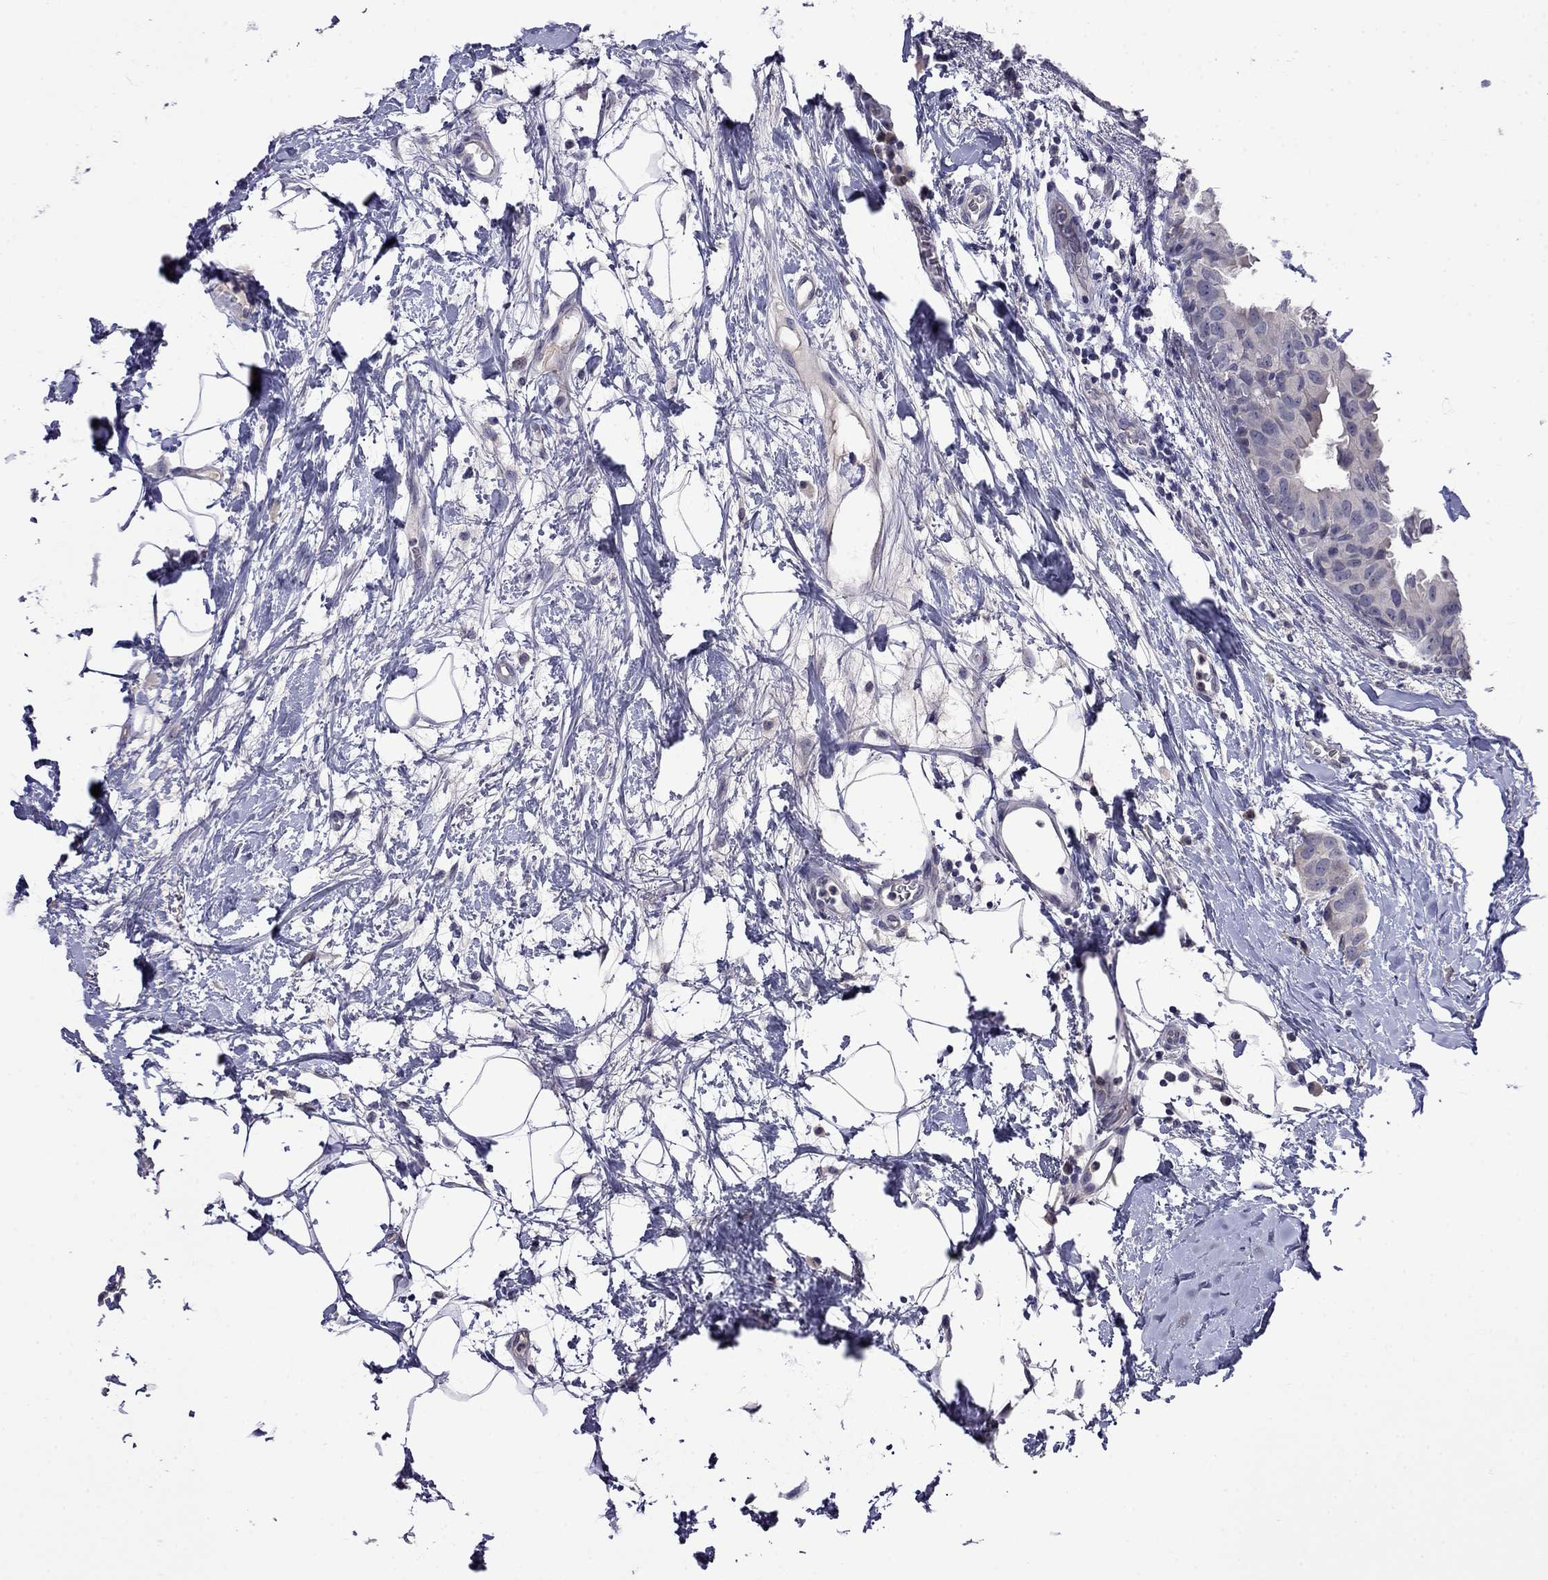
{"staining": {"intensity": "negative", "quantity": "none", "location": "none"}, "tissue": "breast cancer", "cell_type": "Tumor cells", "image_type": "cancer", "snomed": [{"axis": "morphology", "description": "Normal tissue, NOS"}, {"axis": "morphology", "description": "Duct carcinoma"}, {"axis": "topography", "description": "Breast"}], "caption": "A high-resolution histopathology image shows immunohistochemistry staining of breast invasive ductal carcinoma, which displays no significant staining in tumor cells. (Stains: DAB IHC with hematoxylin counter stain, Microscopy: brightfield microscopy at high magnification).", "gene": "STAR", "patient": {"sex": "female", "age": 40}}